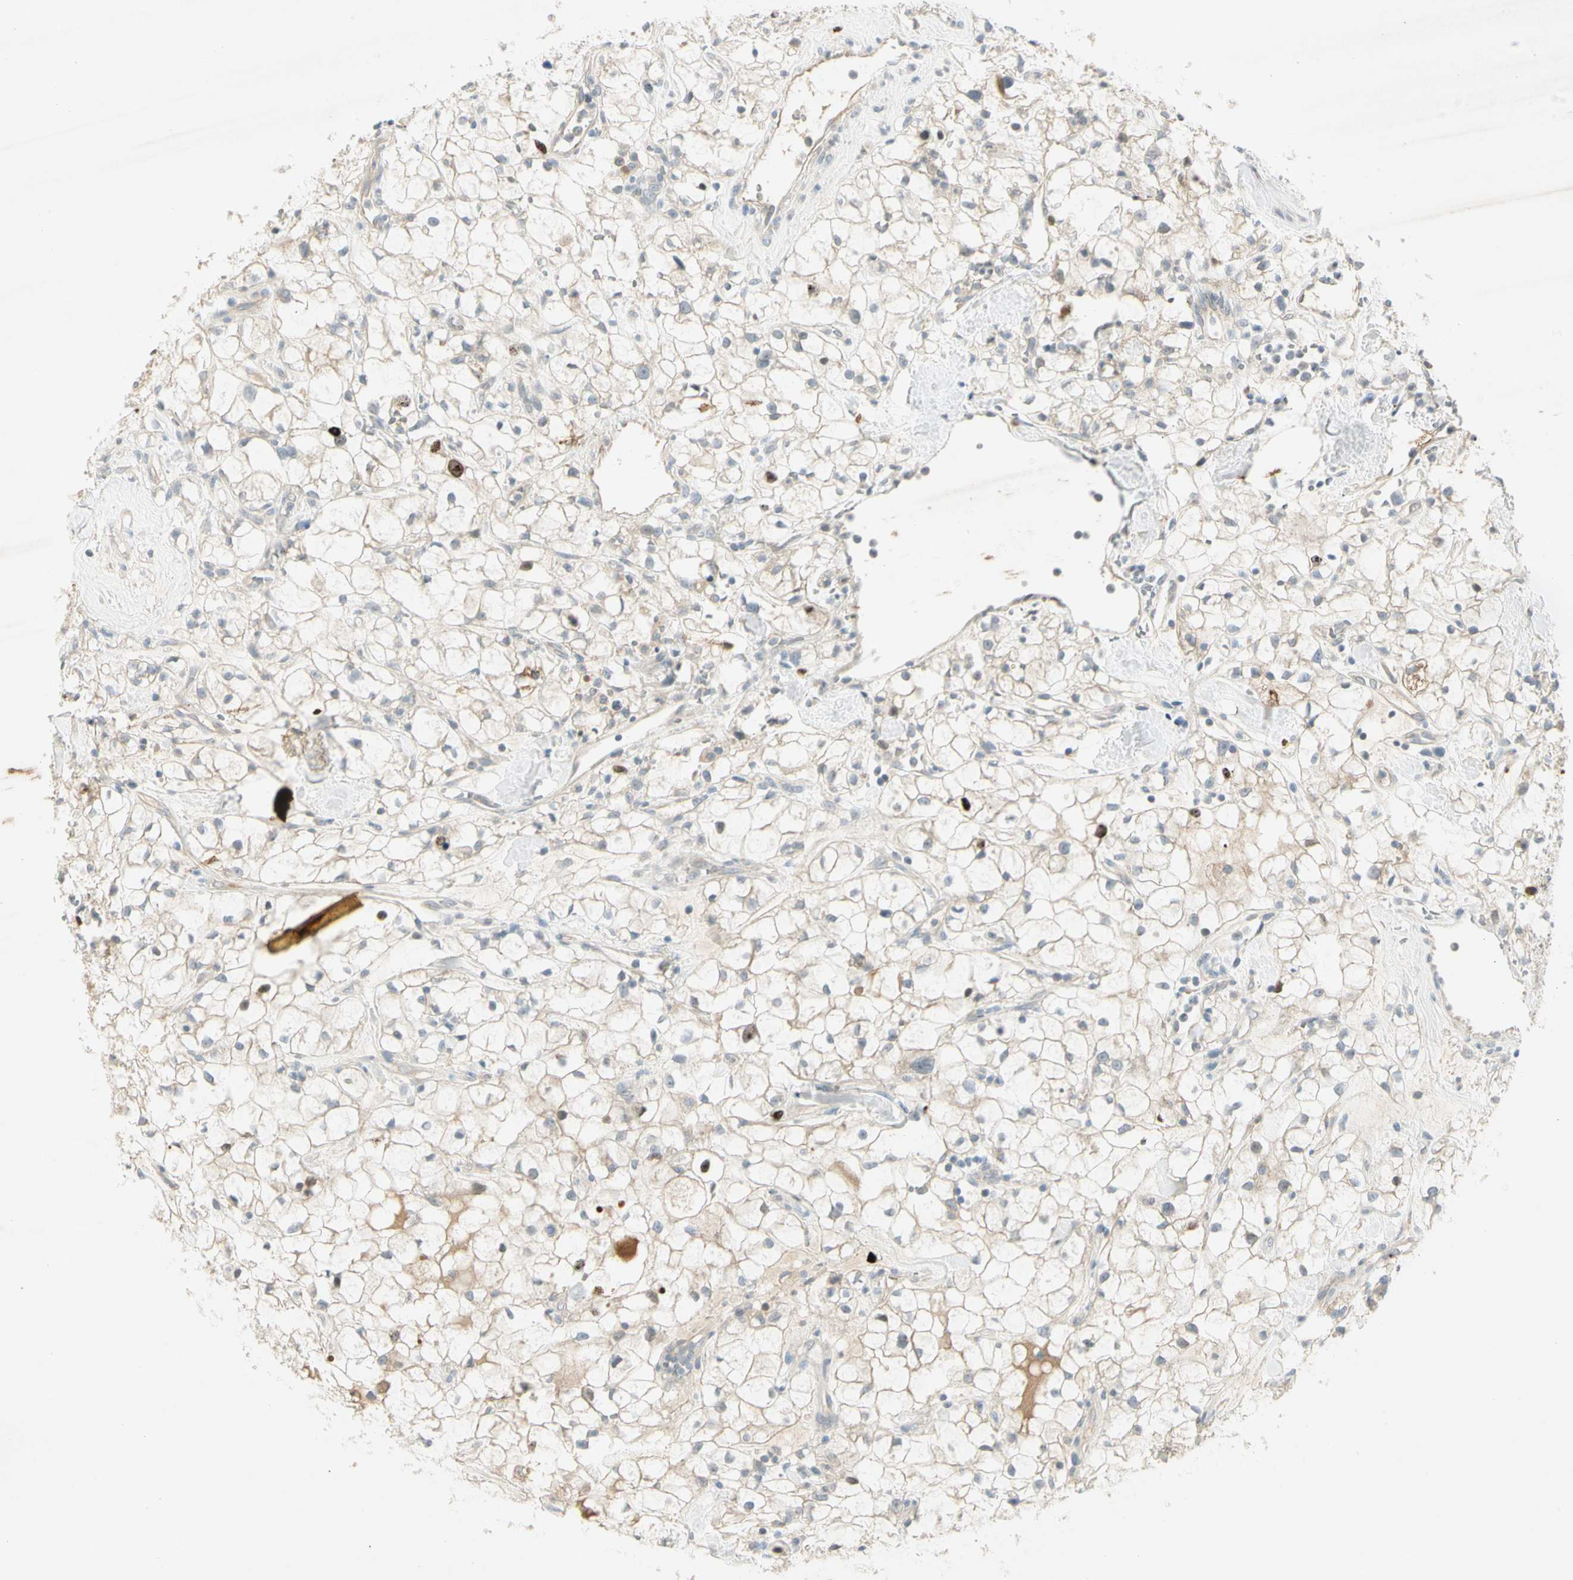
{"staining": {"intensity": "negative", "quantity": "none", "location": "none"}, "tissue": "renal cancer", "cell_type": "Tumor cells", "image_type": "cancer", "snomed": [{"axis": "morphology", "description": "Adenocarcinoma, NOS"}, {"axis": "topography", "description": "Kidney"}], "caption": "This photomicrograph is of adenocarcinoma (renal) stained with immunohistochemistry (IHC) to label a protein in brown with the nuclei are counter-stained blue. There is no staining in tumor cells. (DAB (3,3'-diaminobenzidine) IHC, high magnification).", "gene": "PITX1", "patient": {"sex": "female", "age": 60}}